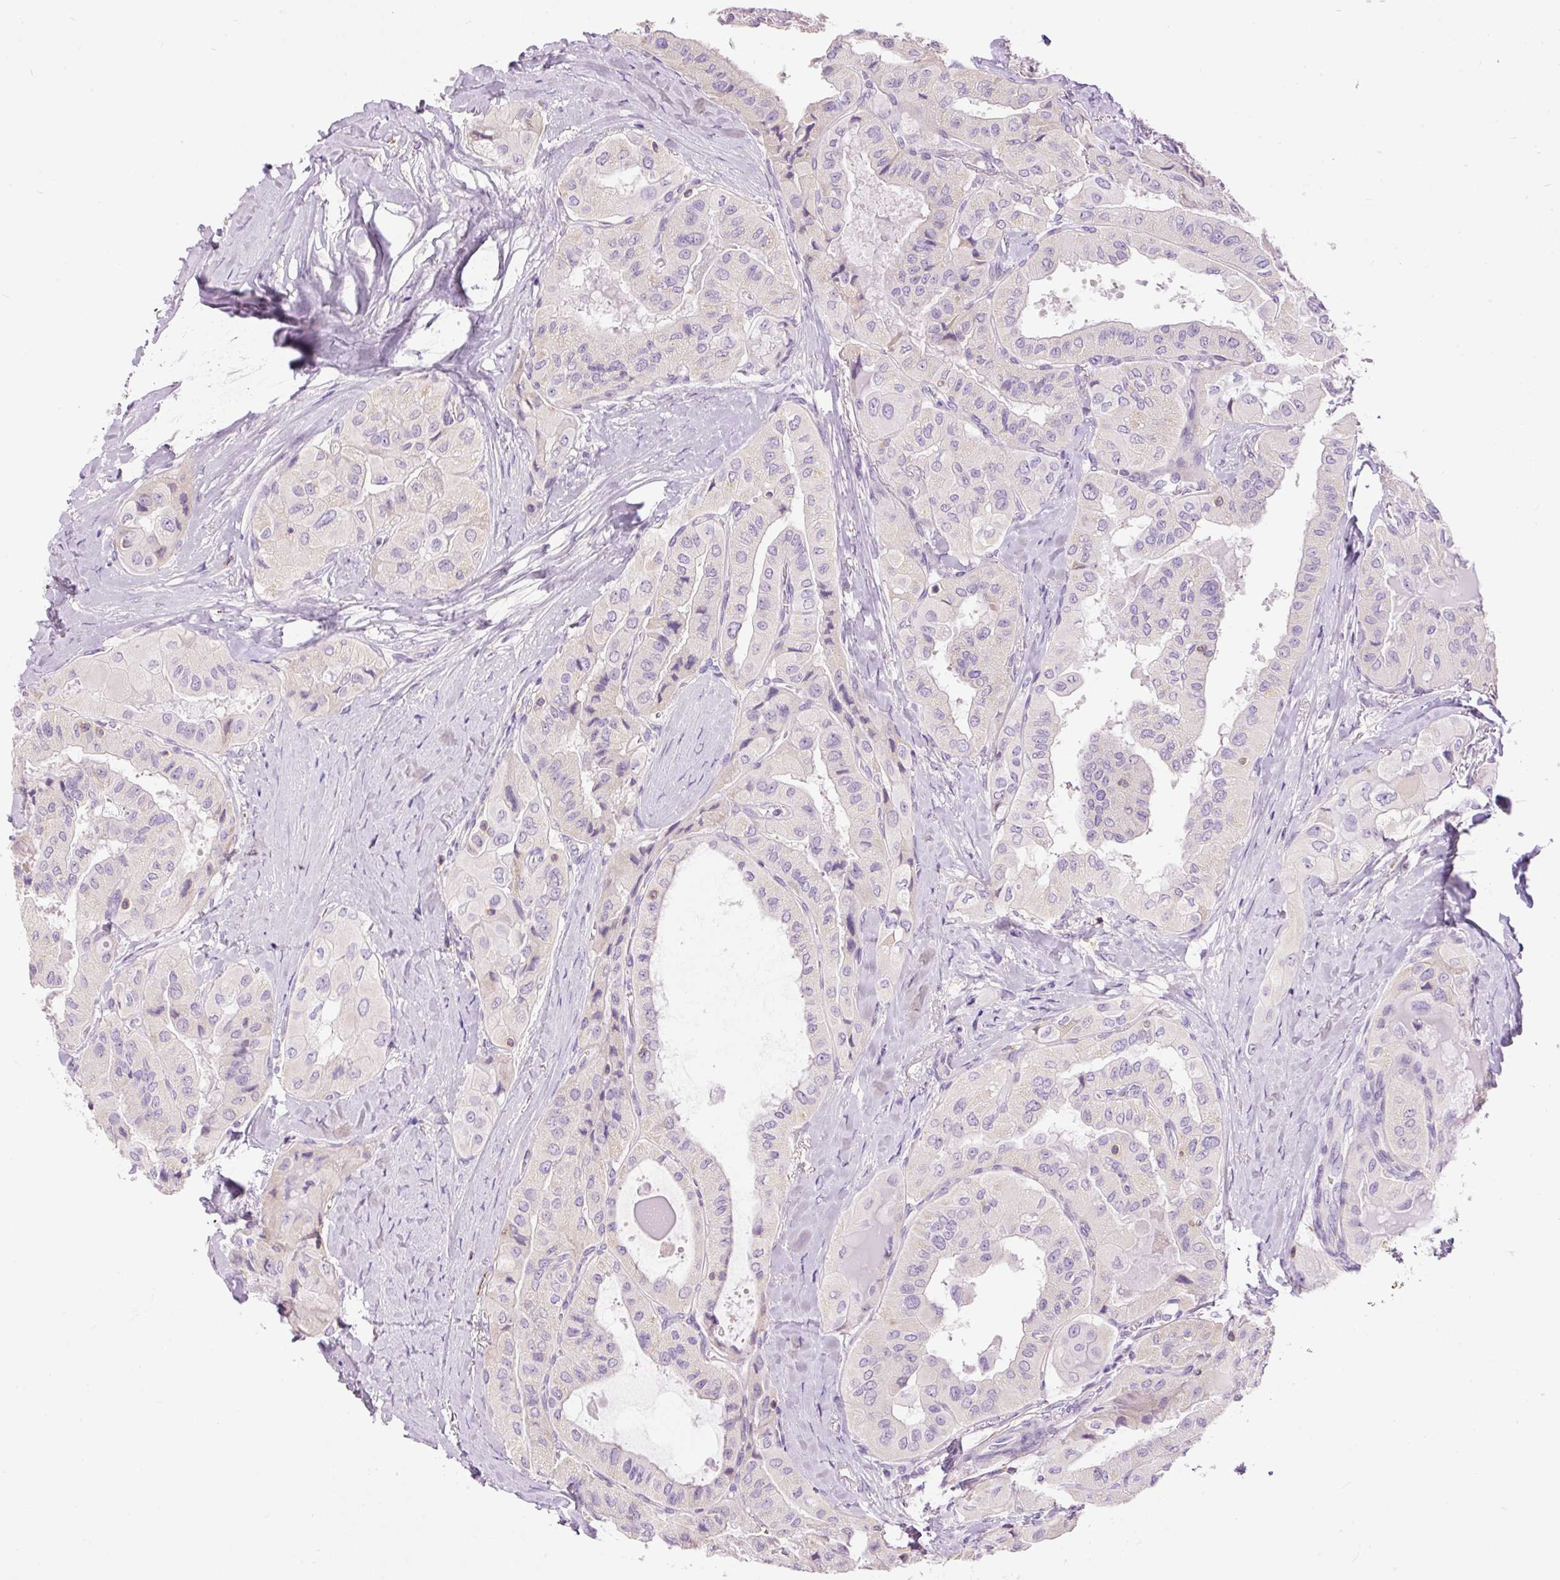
{"staining": {"intensity": "negative", "quantity": "none", "location": "none"}, "tissue": "thyroid cancer", "cell_type": "Tumor cells", "image_type": "cancer", "snomed": [{"axis": "morphology", "description": "Normal tissue, NOS"}, {"axis": "morphology", "description": "Papillary adenocarcinoma, NOS"}, {"axis": "topography", "description": "Thyroid gland"}], "caption": "Tumor cells are negative for protein expression in human thyroid cancer (papillary adenocarcinoma). (DAB IHC visualized using brightfield microscopy, high magnification).", "gene": "DOK6", "patient": {"sex": "female", "age": 59}}